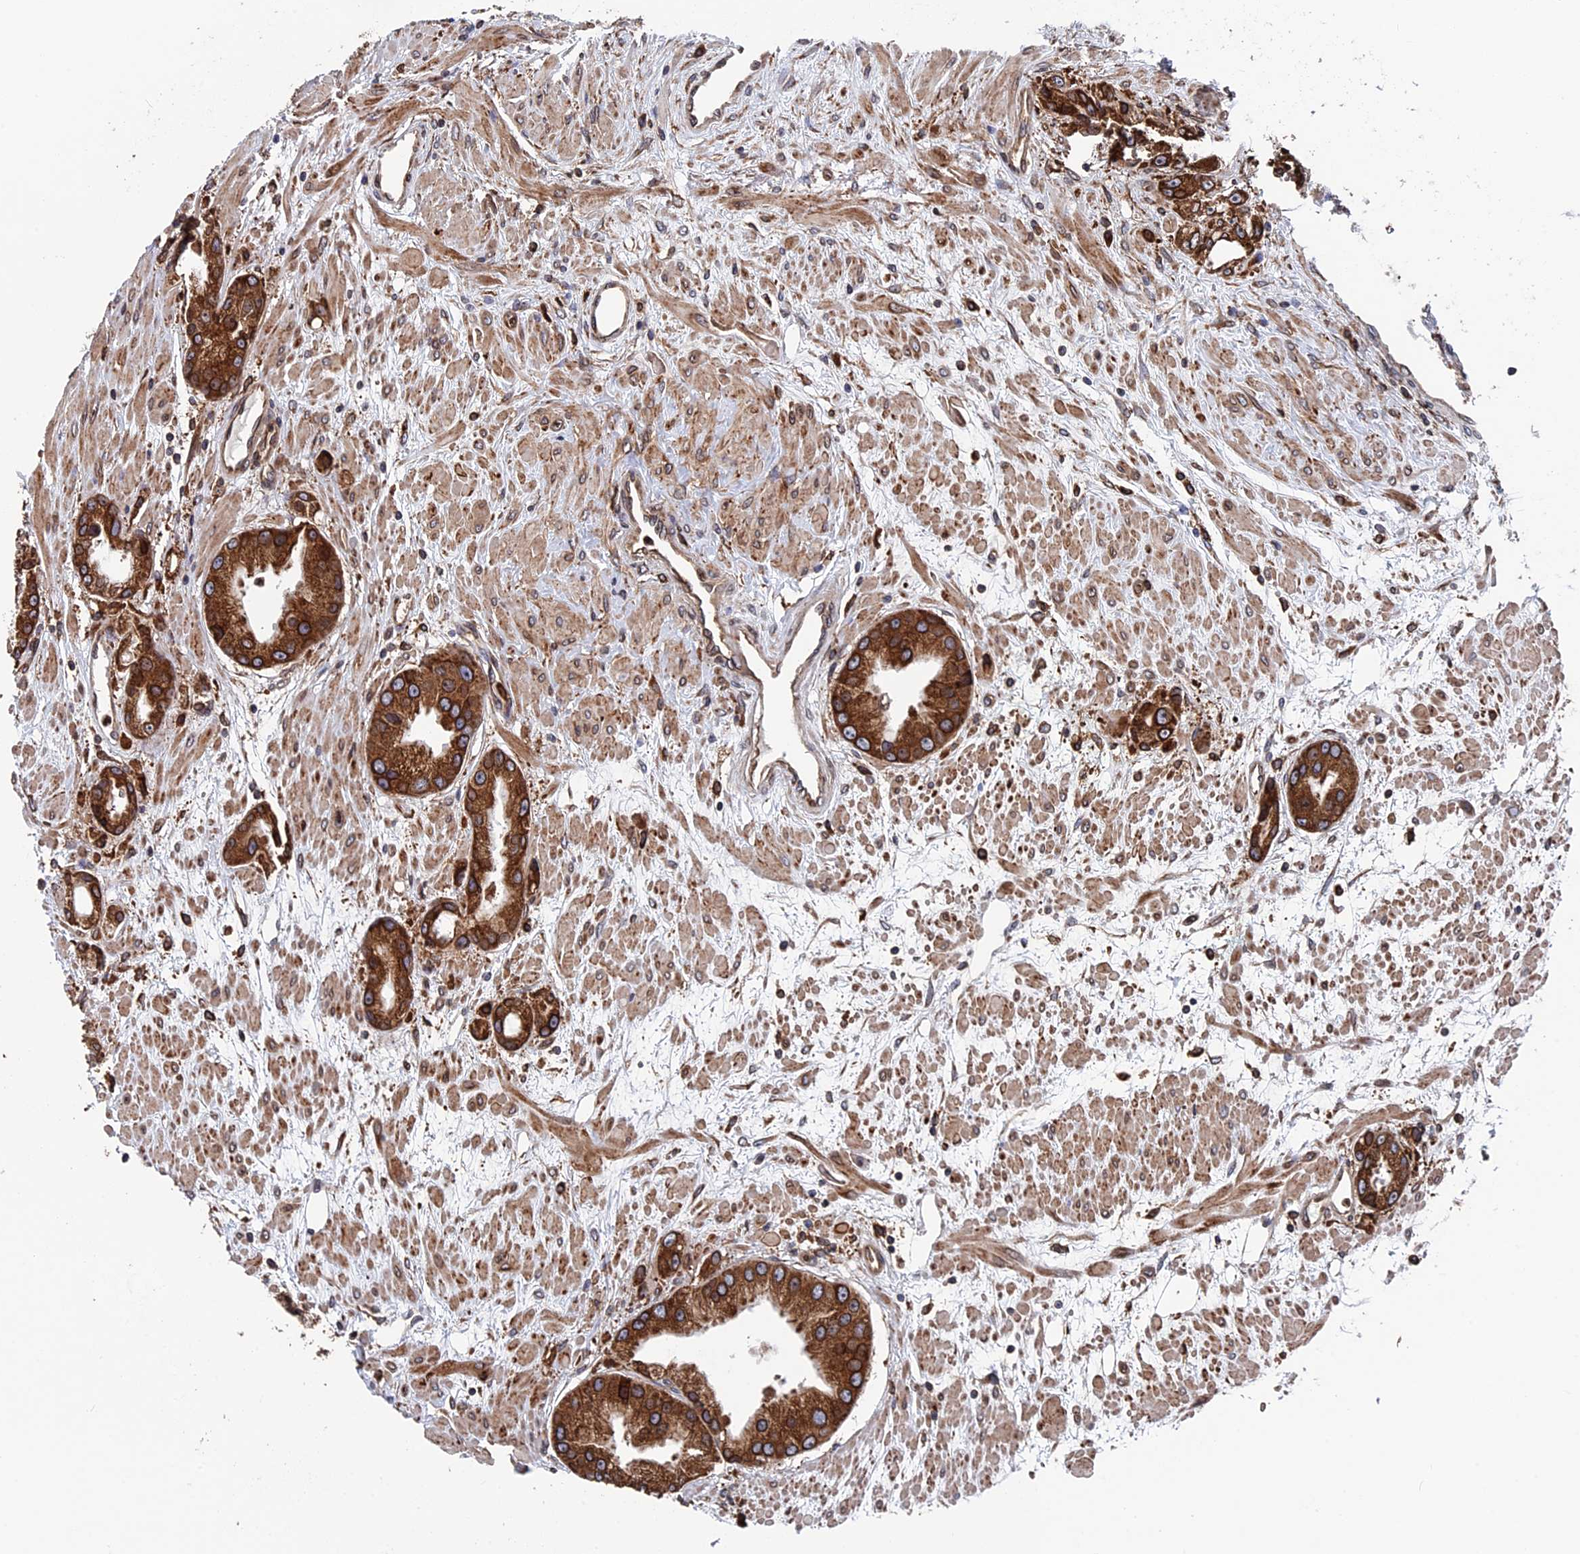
{"staining": {"intensity": "strong", "quantity": ">75%", "location": "cytoplasmic/membranous"}, "tissue": "prostate cancer", "cell_type": "Tumor cells", "image_type": "cancer", "snomed": [{"axis": "morphology", "description": "Adenocarcinoma, Low grade"}, {"axis": "topography", "description": "Prostate"}], "caption": "Tumor cells demonstrate high levels of strong cytoplasmic/membranous staining in about >75% of cells in adenocarcinoma (low-grade) (prostate).", "gene": "RPUSD1", "patient": {"sex": "male", "age": 67}}